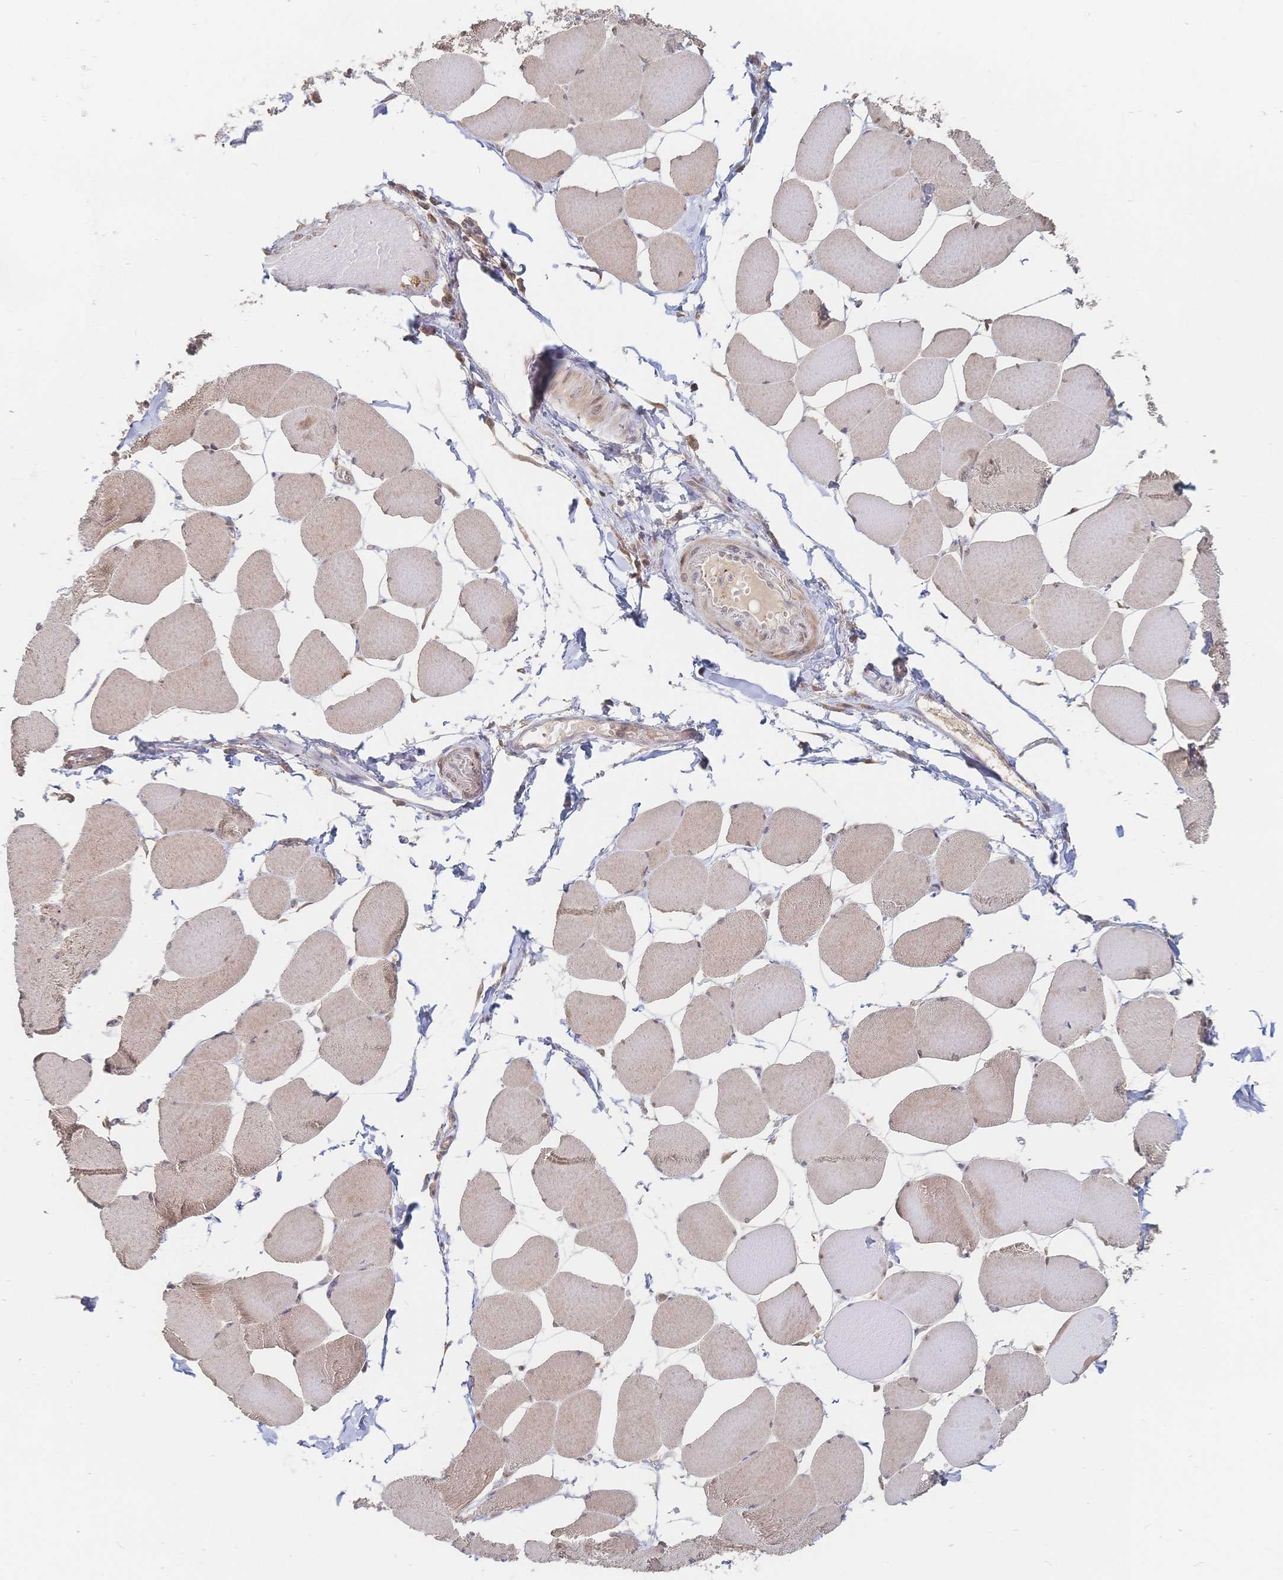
{"staining": {"intensity": "weak", "quantity": ">75%", "location": "cytoplasmic/membranous"}, "tissue": "skeletal muscle", "cell_type": "Myocytes", "image_type": "normal", "snomed": [{"axis": "morphology", "description": "Normal tissue, NOS"}, {"axis": "topography", "description": "Skeletal muscle"}], "caption": "A brown stain shows weak cytoplasmic/membranous staining of a protein in myocytes of benign skeletal muscle.", "gene": "LRP5", "patient": {"sex": "female", "age": 75}}